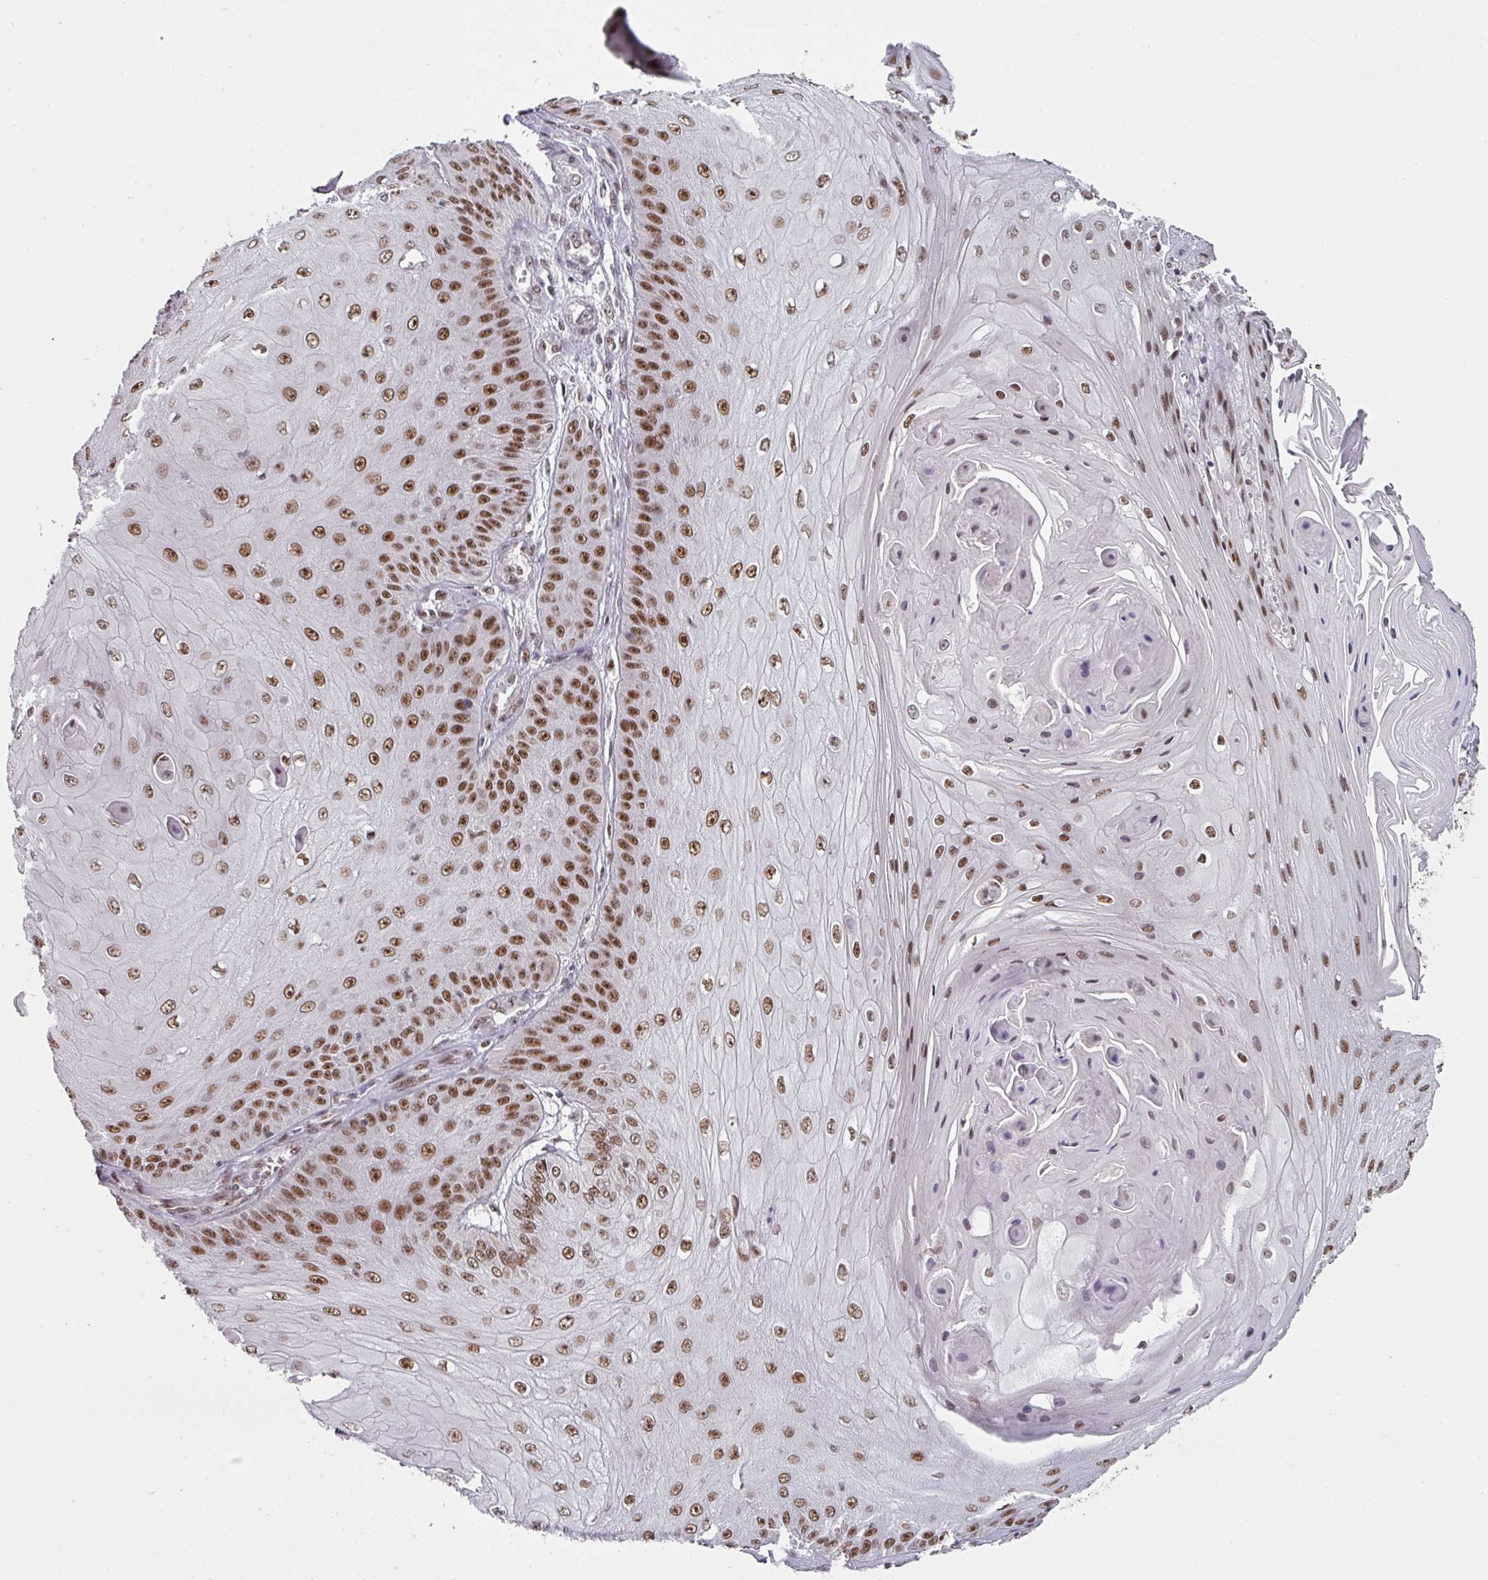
{"staining": {"intensity": "moderate", "quantity": ">75%", "location": "nuclear"}, "tissue": "skin cancer", "cell_type": "Tumor cells", "image_type": "cancer", "snomed": [{"axis": "morphology", "description": "Squamous cell carcinoma, NOS"}, {"axis": "topography", "description": "Skin"}], "caption": "Immunohistochemistry (IHC) (DAB) staining of human squamous cell carcinoma (skin) reveals moderate nuclear protein expression in approximately >75% of tumor cells.", "gene": "RAD50", "patient": {"sex": "male", "age": 70}}